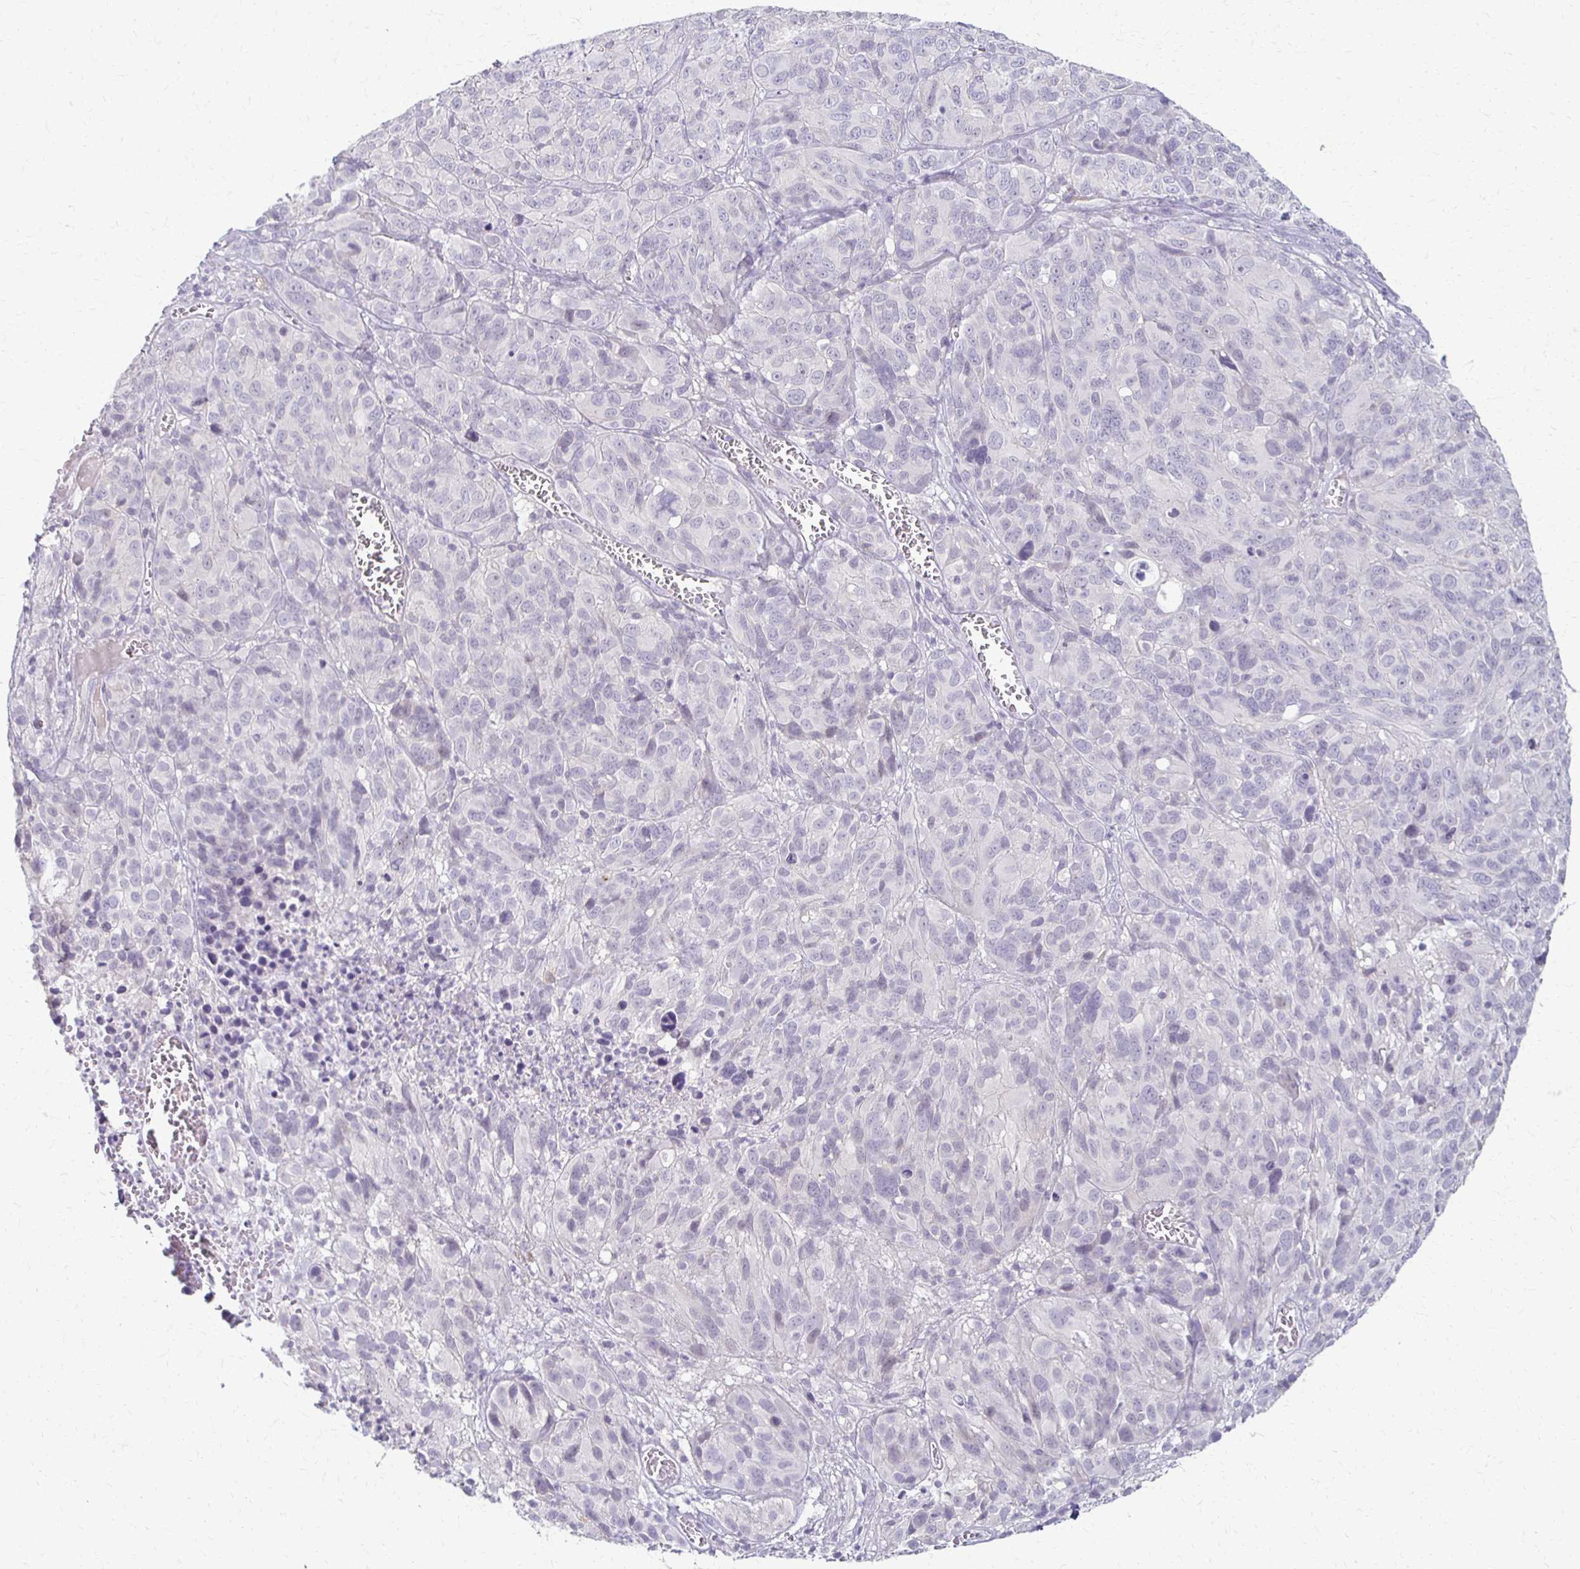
{"staining": {"intensity": "negative", "quantity": "none", "location": "none"}, "tissue": "melanoma", "cell_type": "Tumor cells", "image_type": "cancer", "snomed": [{"axis": "morphology", "description": "Malignant melanoma, NOS"}, {"axis": "topography", "description": "Skin"}], "caption": "IHC image of neoplastic tissue: human malignant melanoma stained with DAB (3,3'-diaminobenzidine) reveals no significant protein positivity in tumor cells.", "gene": "FOXO4", "patient": {"sex": "male", "age": 51}}